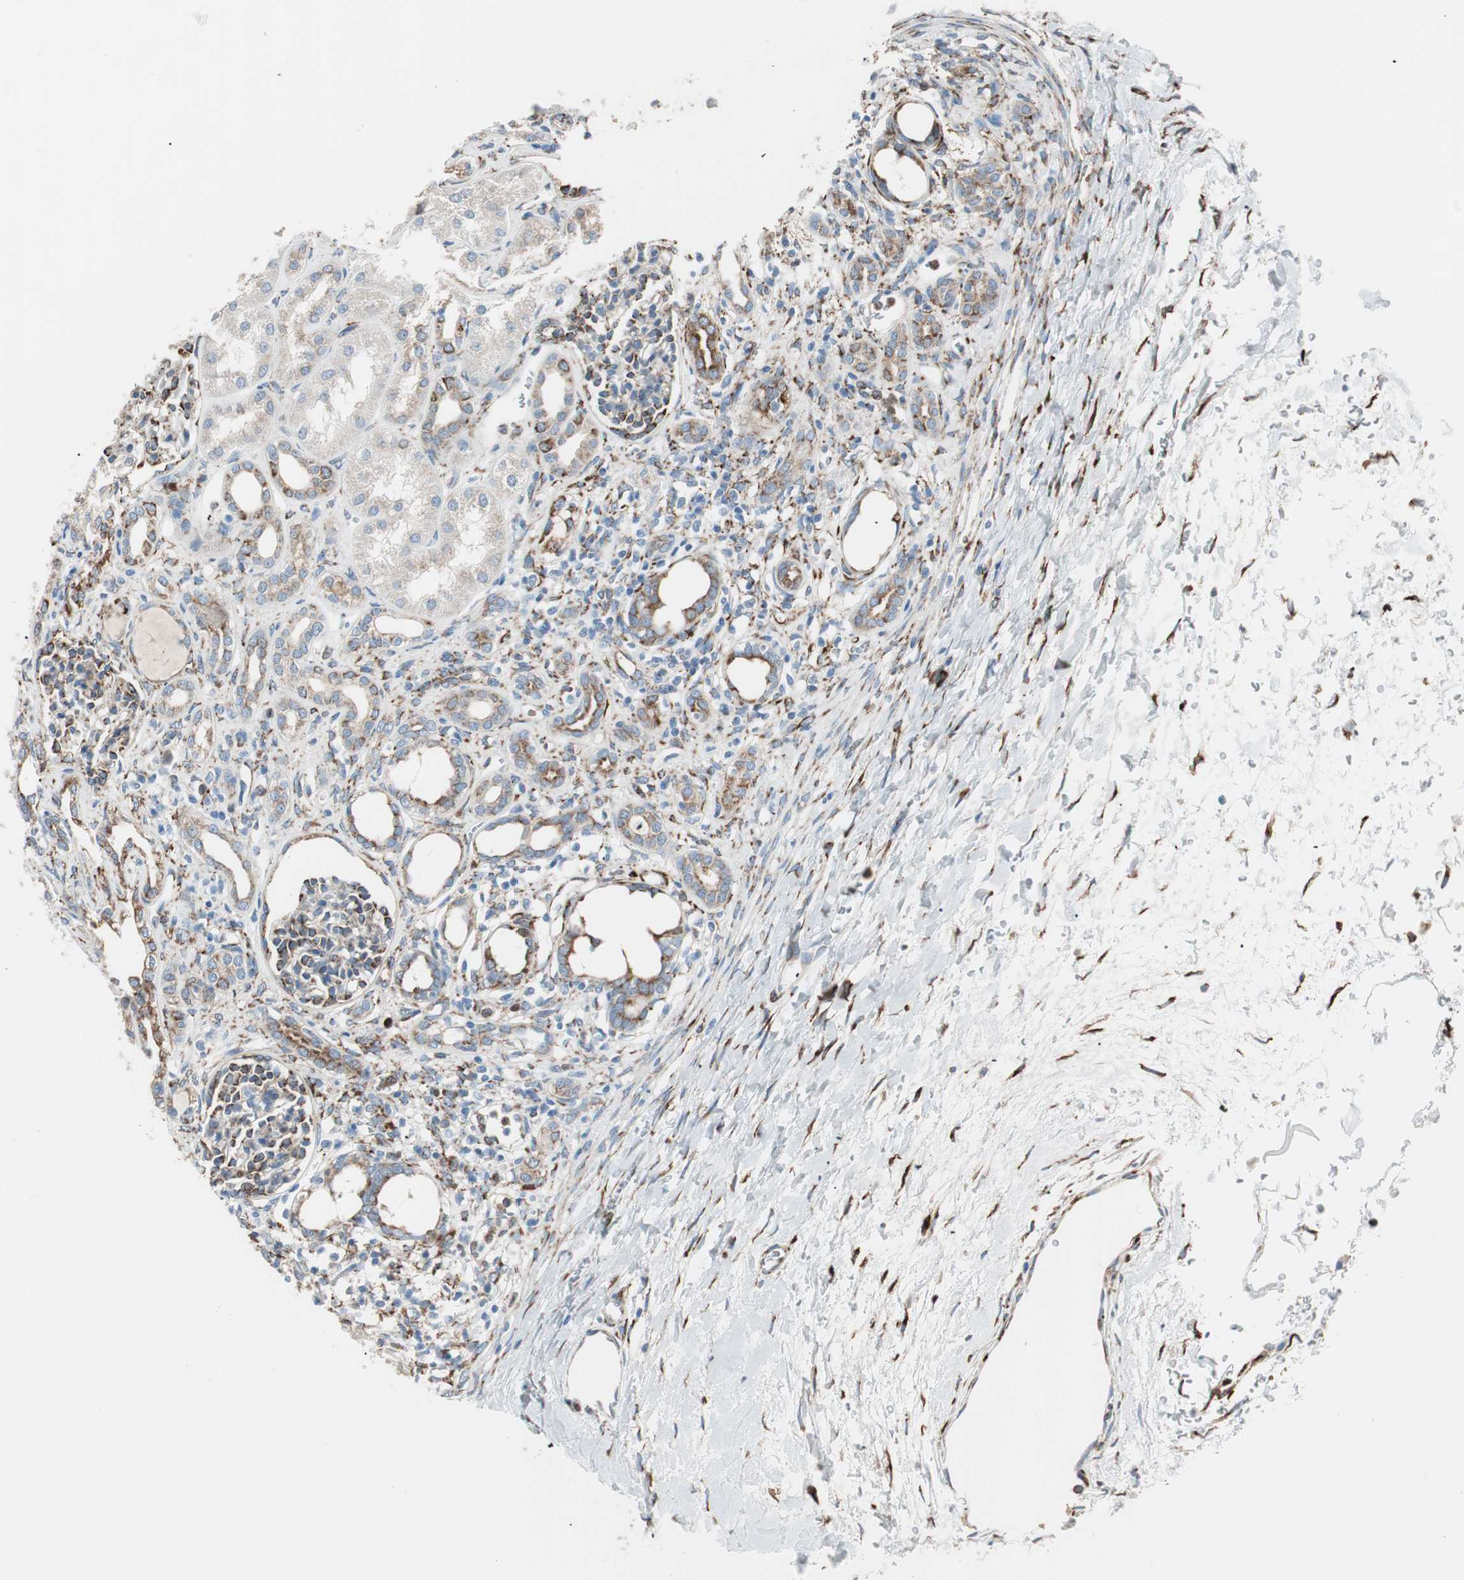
{"staining": {"intensity": "strong", "quantity": "25%-75%", "location": "cytoplasmic/membranous"}, "tissue": "kidney", "cell_type": "Cells in glomeruli", "image_type": "normal", "snomed": [{"axis": "morphology", "description": "Normal tissue, NOS"}, {"axis": "topography", "description": "Kidney"}], "caption": "Immunohistochemical staining of benign human kidney demonstrates high levels of strong cytoplasmic/membranous expression in approximately 25%-75% of cells in glomeruli.", "gene": "P4HTM", "patient": {"sex": "male", "age": 7}}